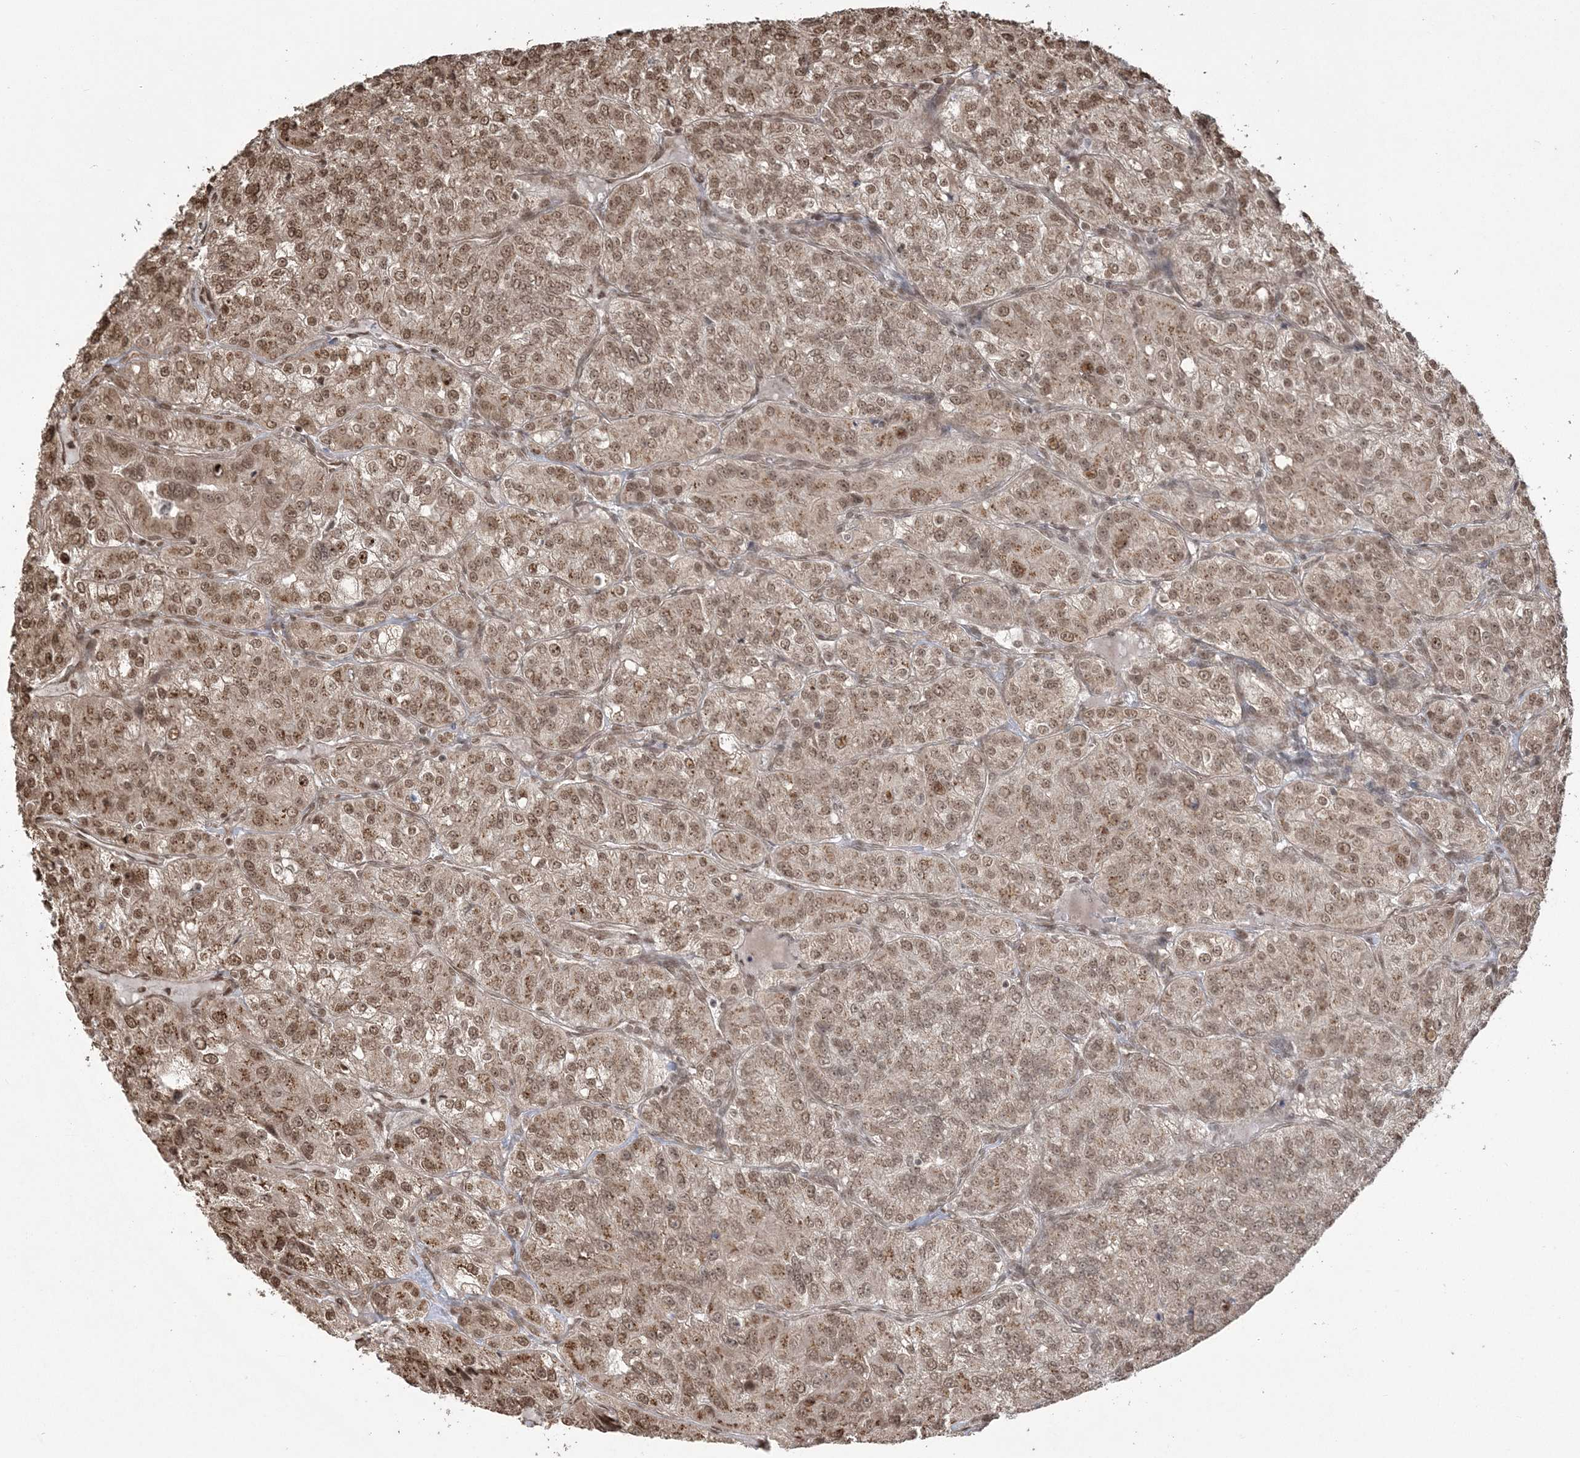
{"staining": {"intensity": "moderate", "quantity": ">75%", "location": "cytoplasmic/membranous,nuclear"}, "tissue": "renal cancer", "cell_type": "Tumor cells", "image_type": "cancer", "snomed": [{"axis": "morphology", "description": "Adenocarcinoma, NOS"}, {"axis": "topography", "description": "Kidney"}], "caption": "Protein staining demonstrates moderate cytoplasmic/membranous and nuclear positivity in about >75% of tumor cells in renal cancer.", "gene": "ZNF839", "patient": {"sex": "female", "age": 63}}